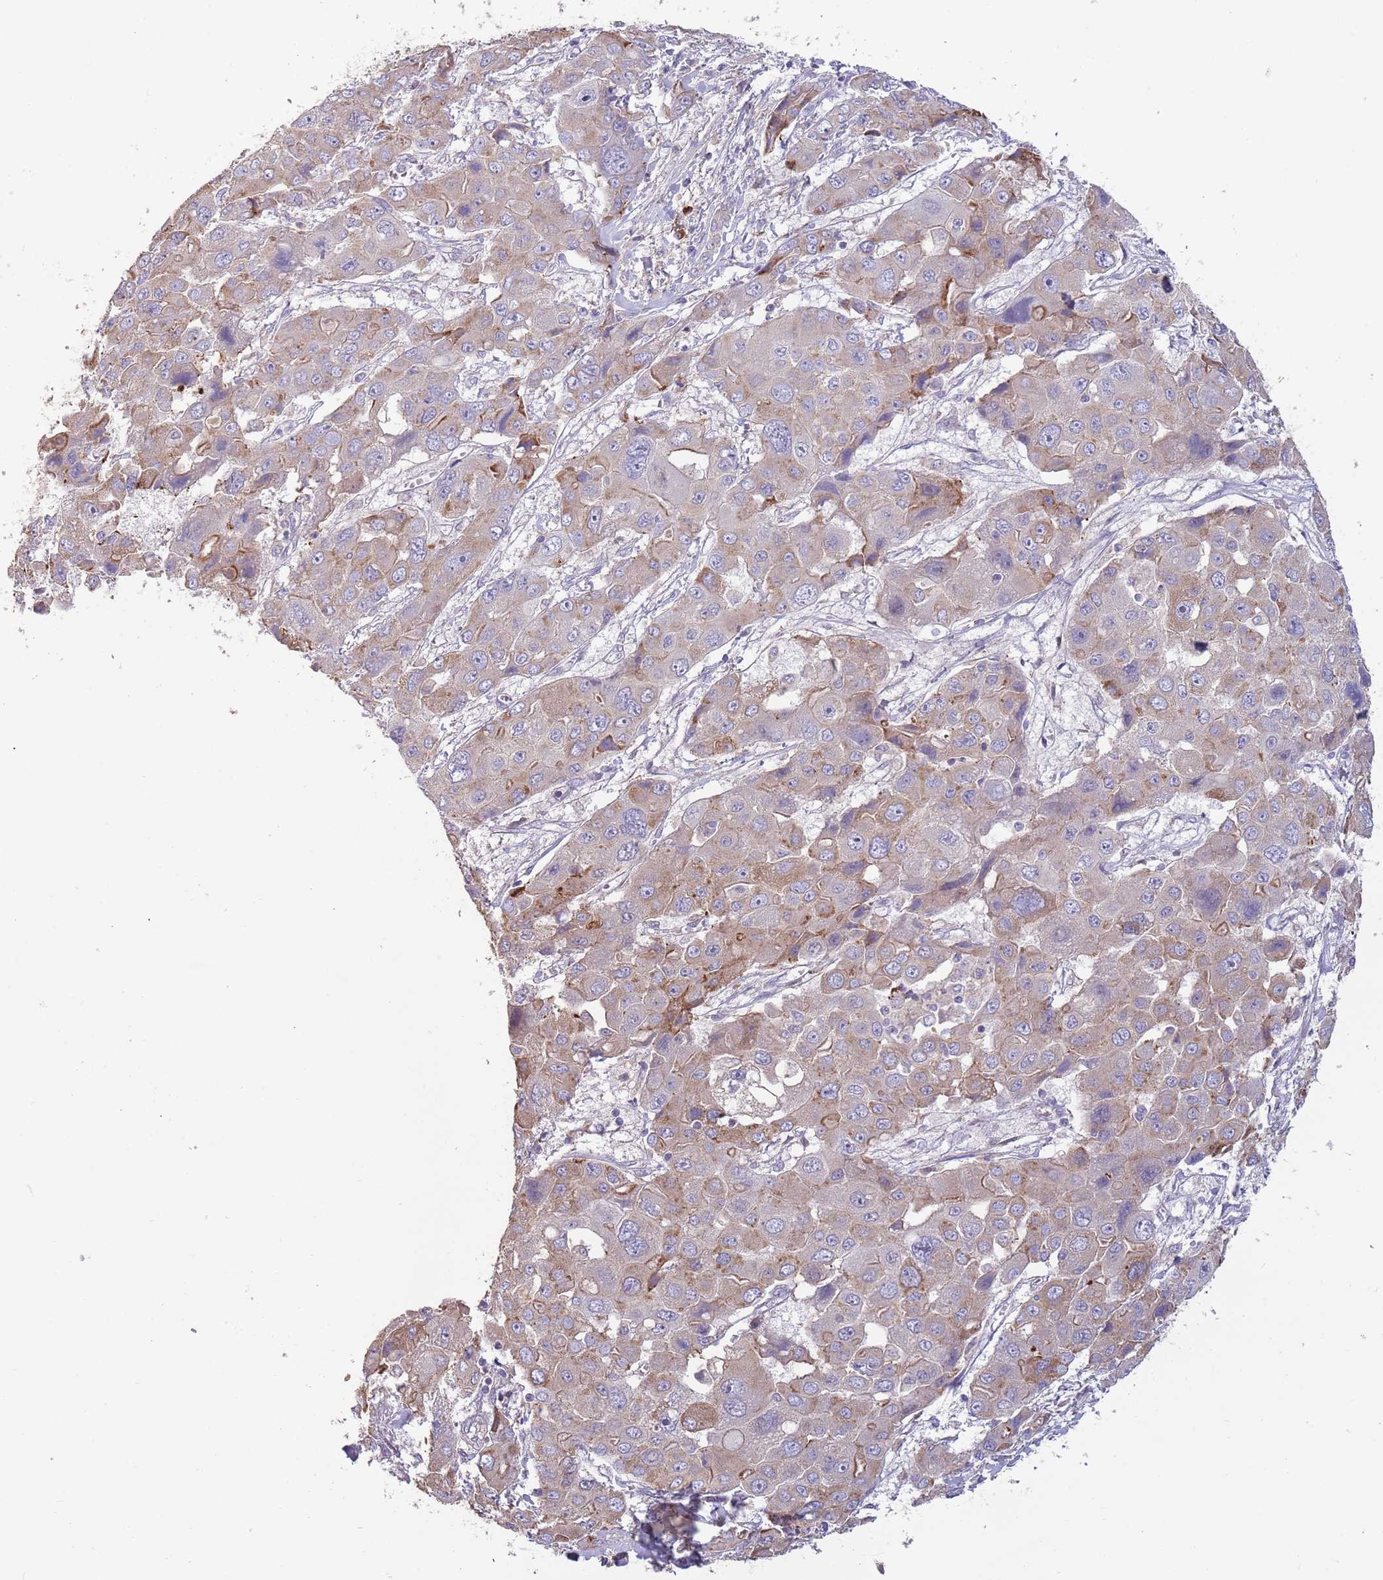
{"staining": {"intensity": "weak", "quantity": "25%-75%", "location": "cytoplasmic/membranous"}, "tissue": "liver cancer", "cell_type": "Tumor cells", "image_type": "cancer", "snomed": [{"axis": "morphology", "description": "Cholangiocarcinoma"}, {"axis": "topography", "description": "Liver"}], "caption": "This photomicrograph demonstrates immunohistochemistry staining of human liver cancer (cholangiocarcinoma), with low weak cytoplasmic/membranous expression in approximately 25%-75% of tumor cells.", "gene": "SUSD1", "patient": {"sex": "male", "age": 67}}